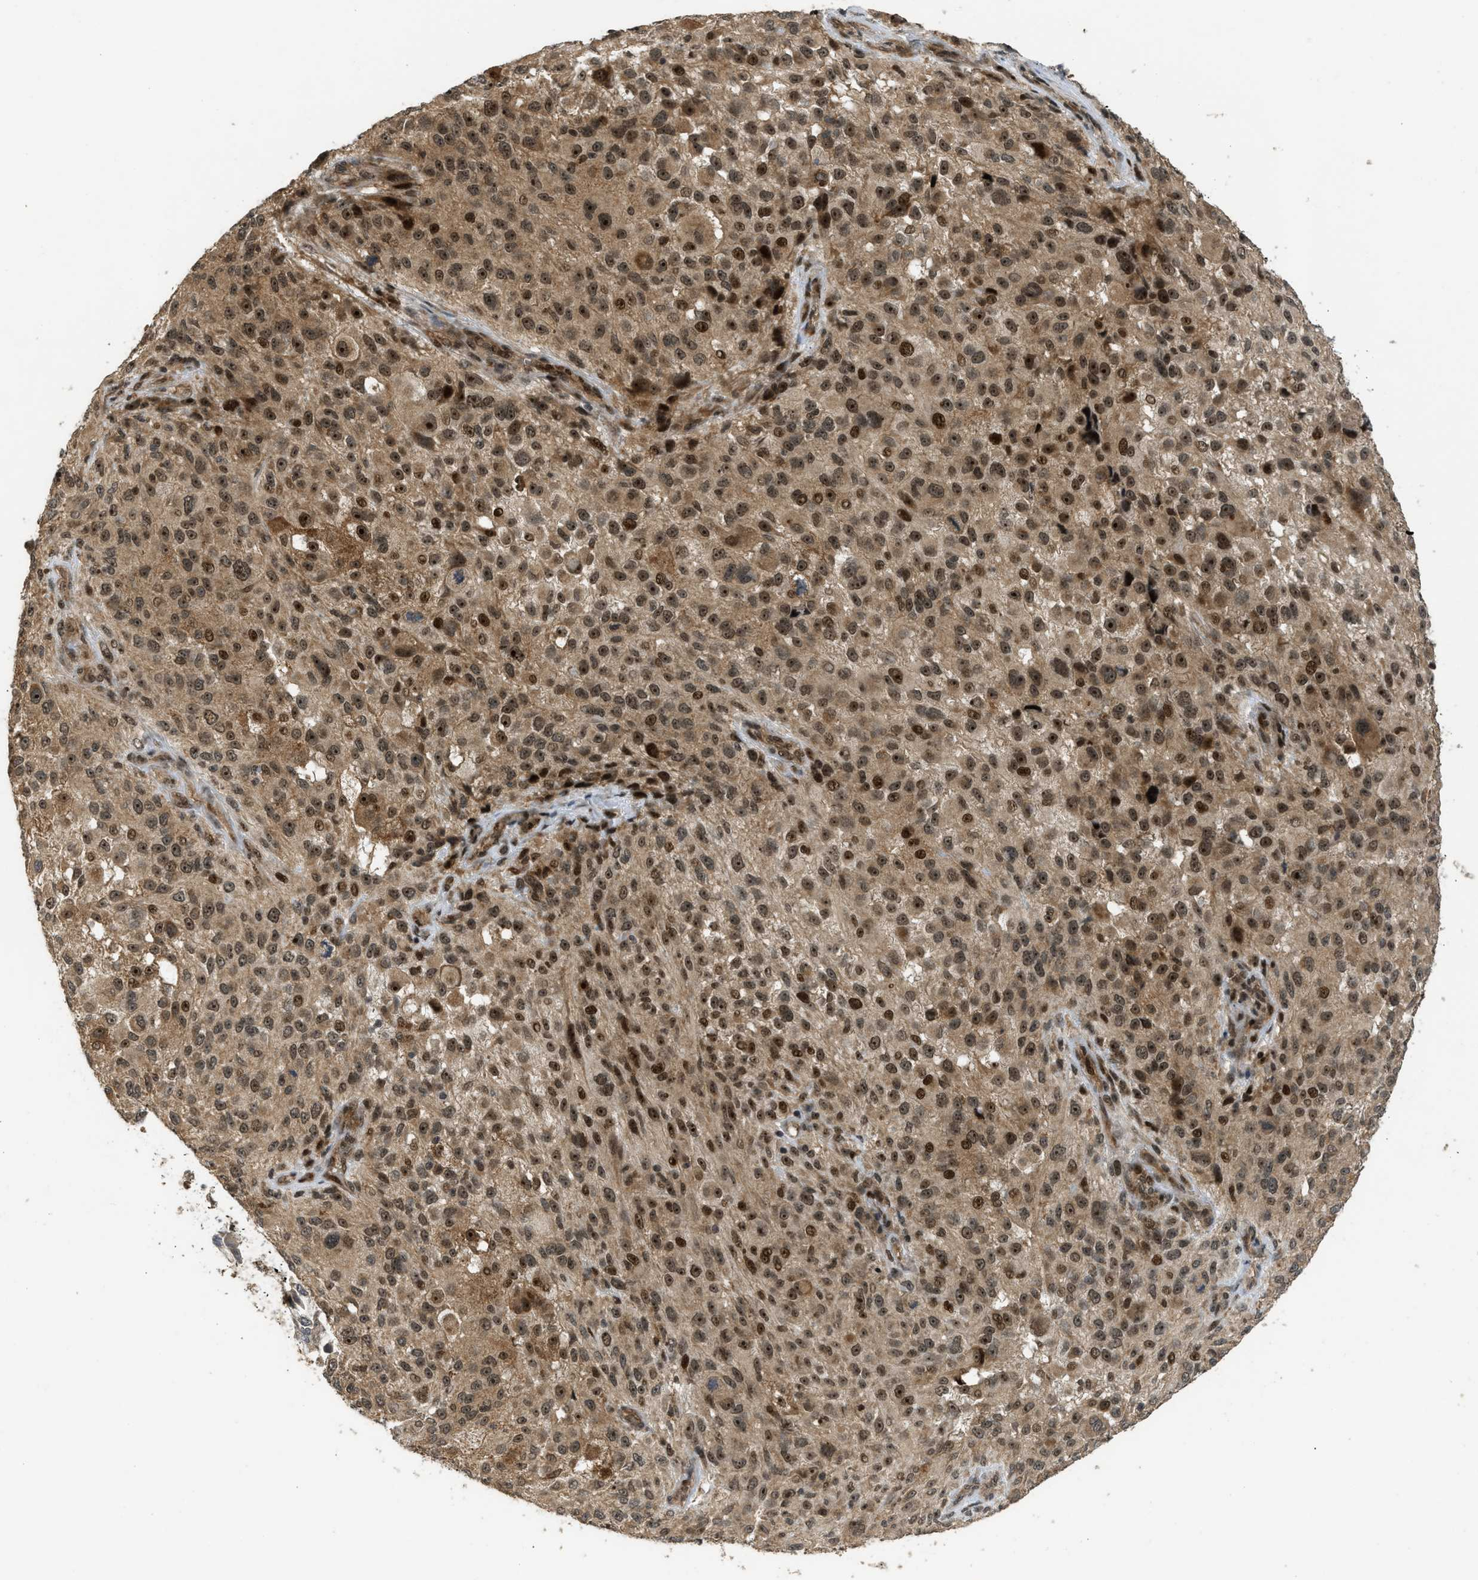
{"staining": {"intensity": "strong", "quantity": ">75%", "location": "cytoplasmic/membranous,nuclear"}, "tissue": "melanoma", "cell_type": "Tumor cells", "image_type": "cancer", "snomed": [{"axis": "morphology", "description": "Necrosis, NOS"}, {"axis": "morphology", "description": "Malignant melanoma, NOS"}, {"axis": "topography", "description": "Skin"}], "caption": "Malignant melanoma stained for a protein (brown) demonstrates strong cytoplasmic/membranous and nuclear positive staining in about >75% of tumor cells.", "gene": "GET1", "patient": {"sex": "female", "age": 87}}